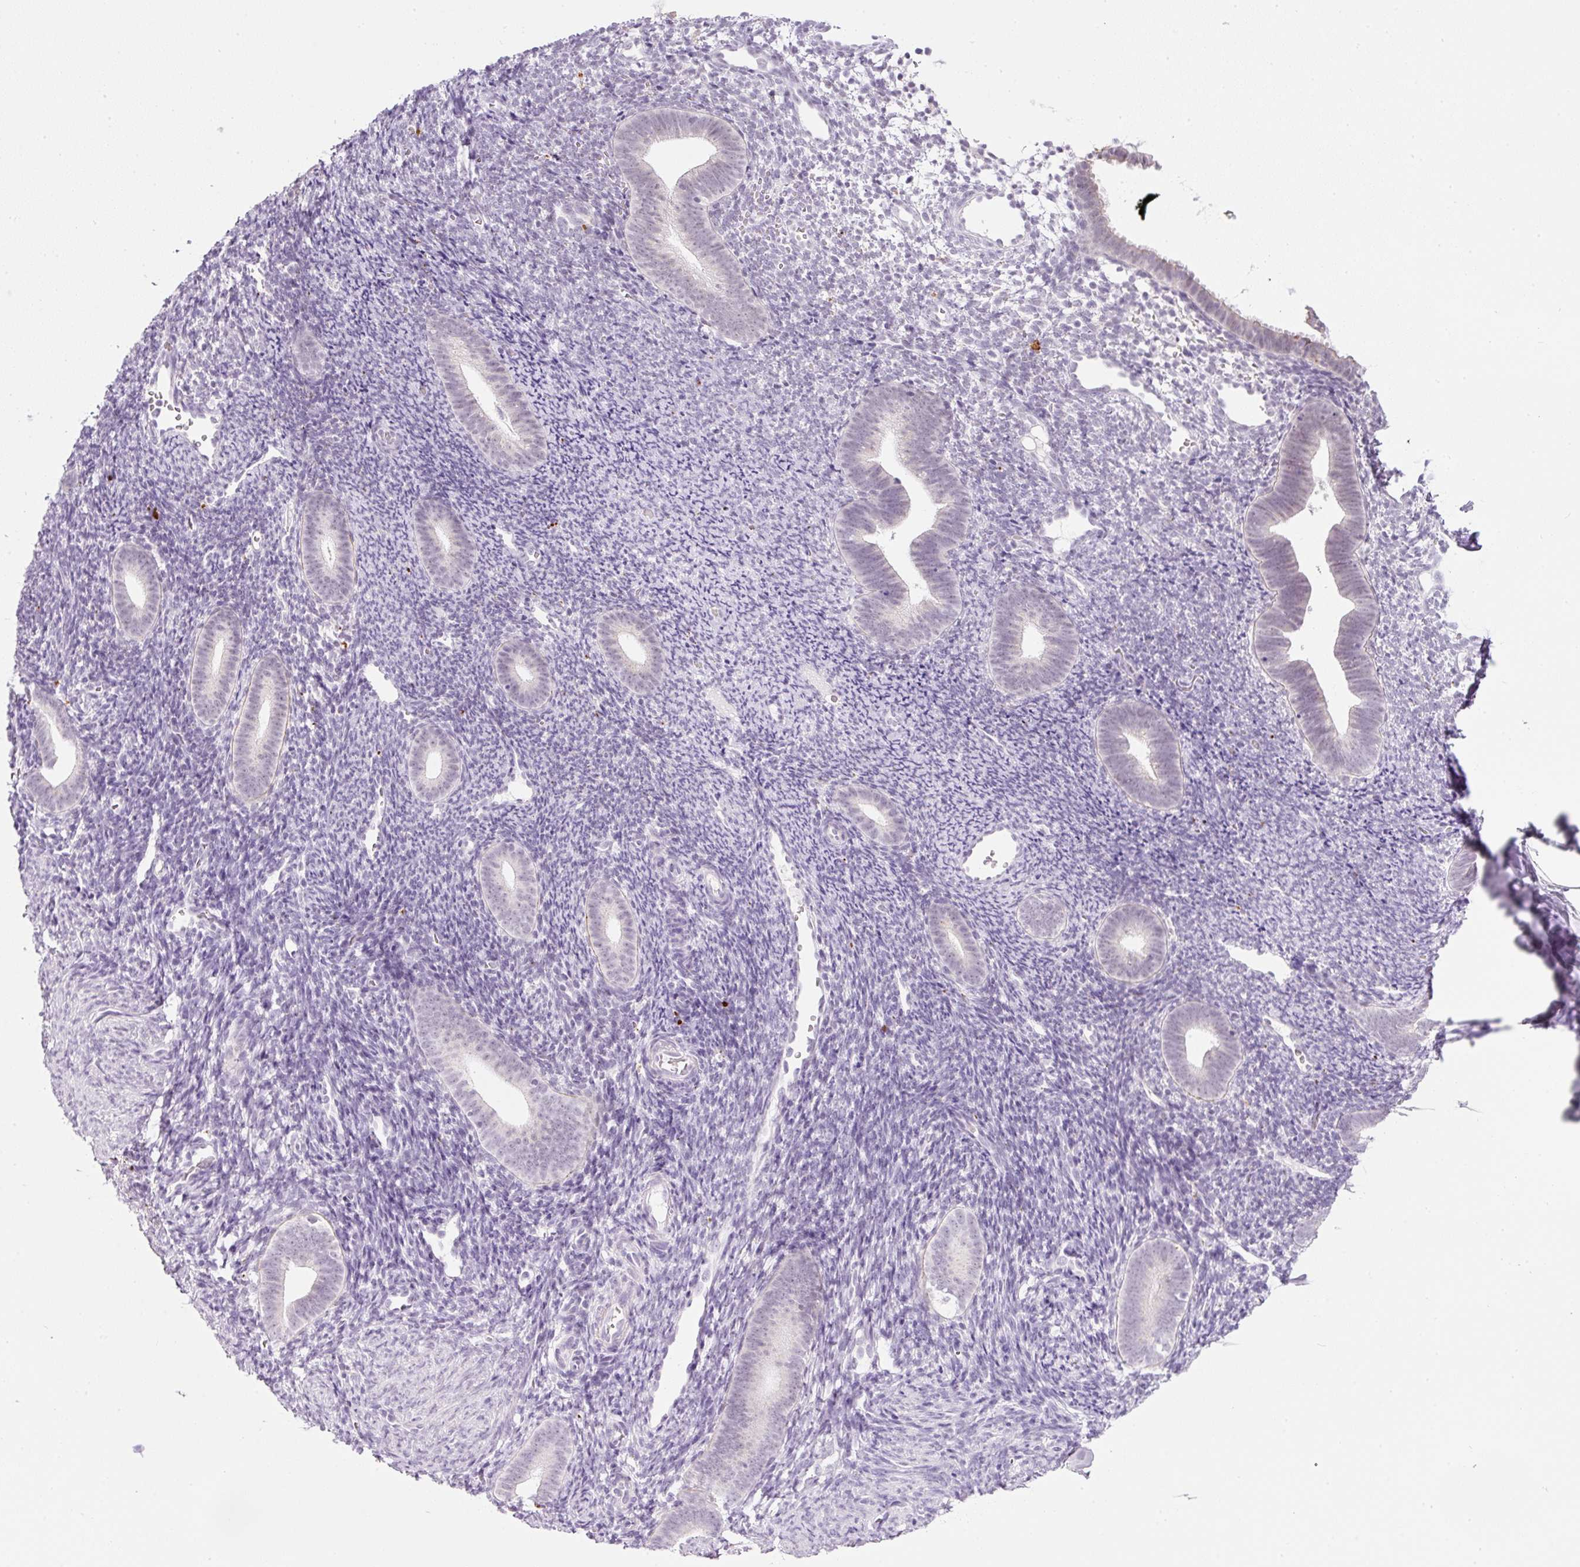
{"staining": {"intensity": "negative", "quantity": "none", "location": "none"}, "tissue": "endometrium", "cell_type": "Cells in endometrial stroma", "image_type": "normal", "snomed": [{"axis": "morphology", "description": "Normal tissue, NOS"}, {"axis": "topography", "description": "Endometrium"}], "caption": "This is an immunohistochemistry histopathology image of benign human endometrium. There is no staining in cells in endometrial stroma.", "gene": "ZNF639", "patient": {"sex": "female", "age": 39}}